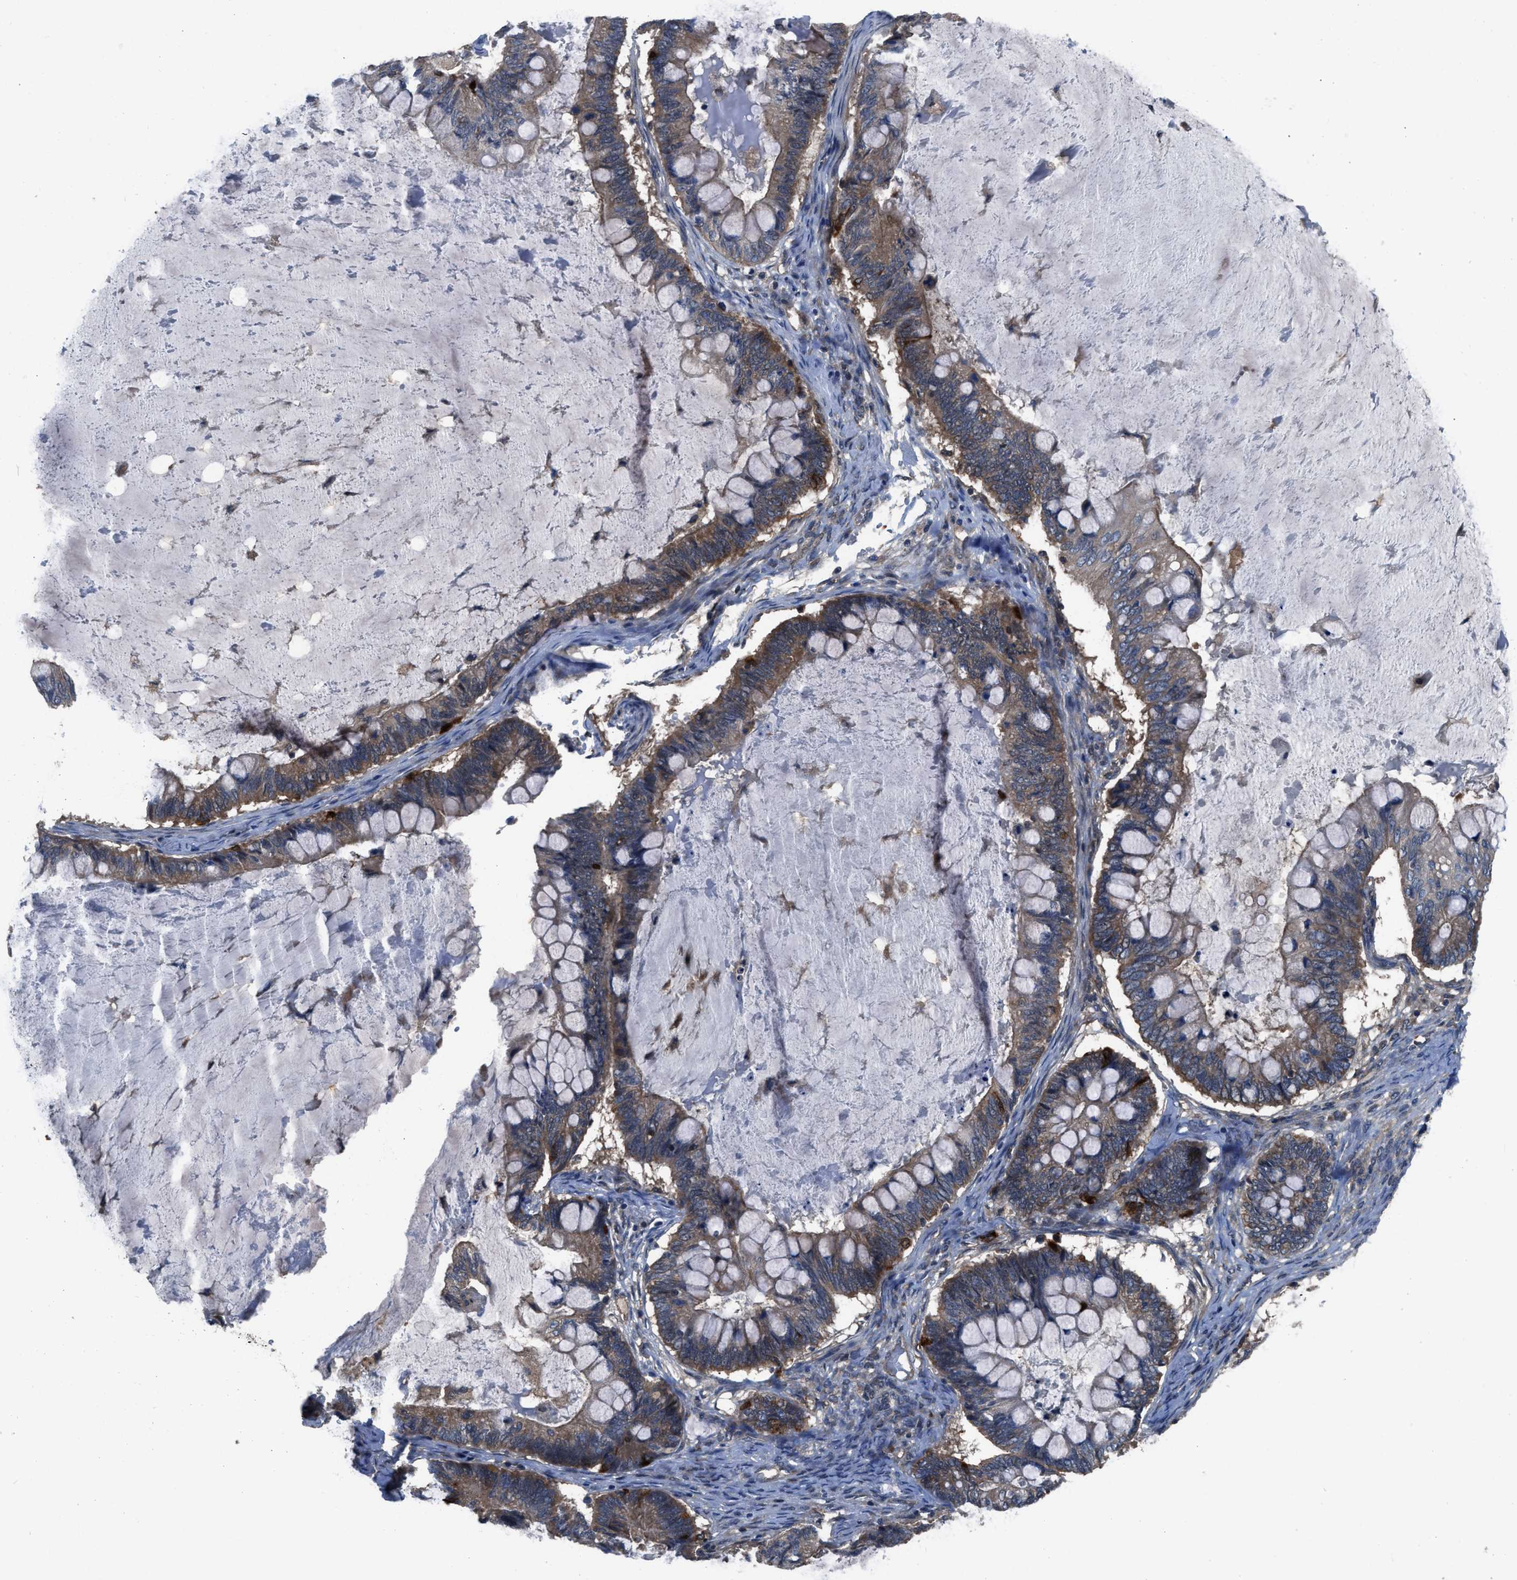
{"staining": {"intensity": "moderate", "quantity": "<25%", "location": "cytoplasmic/membranous"}, "tissue": "ovarian cancer", "cell_type": "Tumor cells", "image_type": "cancer", "snomed": [{"axis": "morphology", "description": "Cystadenocarcinoma, mucinous, NOS"}, {"axis": "topography", "description": "Ovary"}], "caption": "DAB (3,3'-diaminobenzidine) immunohistochemical staining of human ovarian mucinous cystadenocarcinoma exhibits moderate cytoplasmic/membranous protein expression in approximately <25% of tumor cells. (brown staining indicates protein expression, while blue staining denotes nuclei).", "gene": "USP25", "patient": {"sex": "female", "age": 61}}